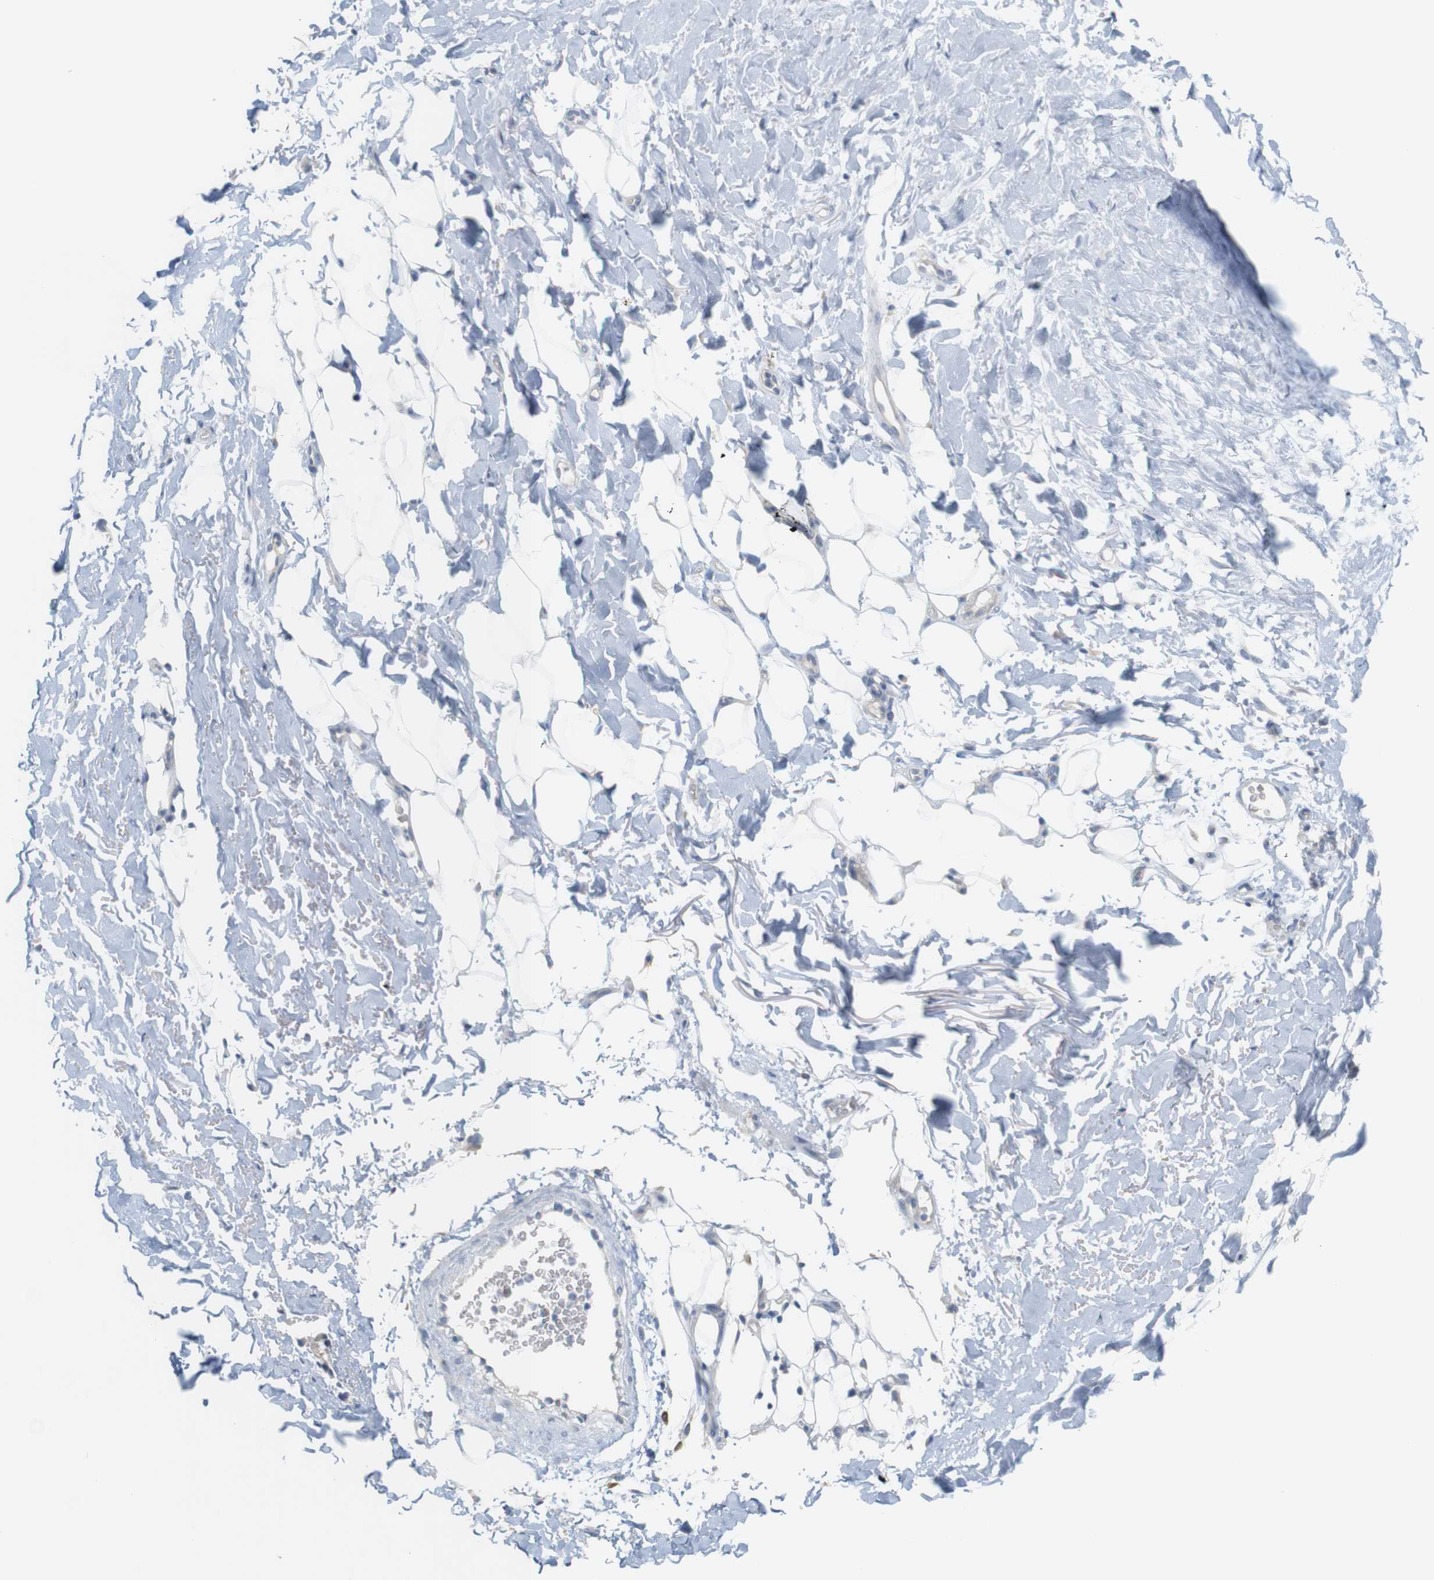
{"staining": {"intensity": "negative", "quantity": "none", "location": "none"}, "tissue": "adipose tissue", "cell_type": "Adipocytes", "image_type": "normal", "snomed": [{"axis": "morphology", "description": "Normal tissue, NOS"}, {"axis": "topography", "description": "Cartilage tissue"}, {"axis": "topography", "description": "Bronchus"}], "caption": "Immunohistochemical staining of benign adipose tissue displays no significant expression in adipocytes. (Stains: DAB (3,3'-diaminobenzidine) immunohistochemistry (IHC) with hematoxylin counter stain, Microscopy: brightfield microscopy at high magnification).", "gene": "RGS9", "patient": {"sex": "female", "age": 73}}